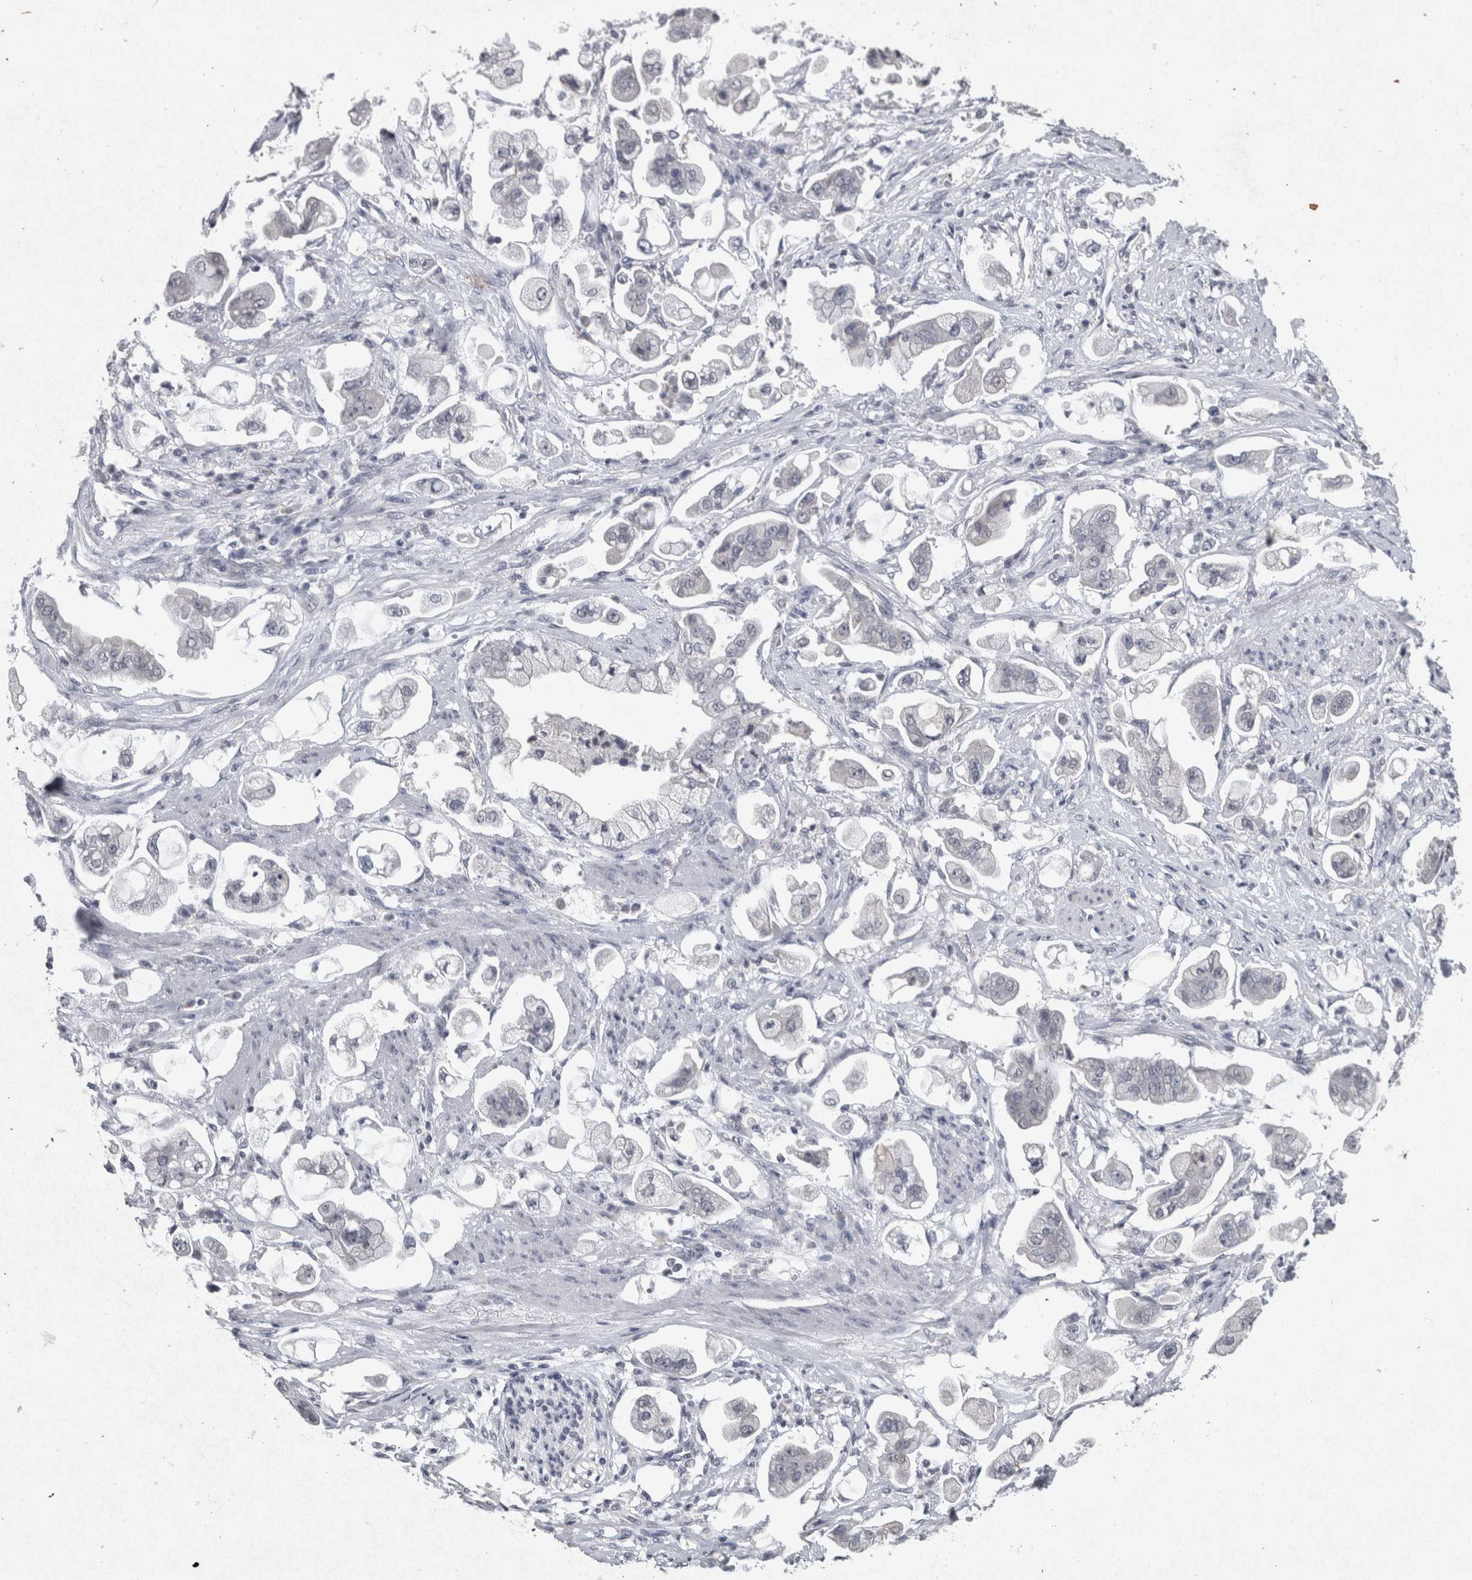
{"staining": {"intensity": "negative", "quantity": "none", "location": "none"}, "tissue": "stomach cancer", "cell_type": "Tumor cells", "image_type": "cancer", "snomed": [{"axis": "morphology", "description": "Adenocarcinoma, NOS"}, {"axis": "topography", "description": "Stomach"}], "caption": "The IHC photomicrograph has no significant expression in tumor cells of stomach cancer (adenocarcinoma) tissue. The staining was performed using DAB to visualize the protein expression in brown, while the nuclei were stained in blue with hematoxylin (Magnification: 20x).", "gene": "WNT7A", "patient": {"sex": "male", "age": 62}}